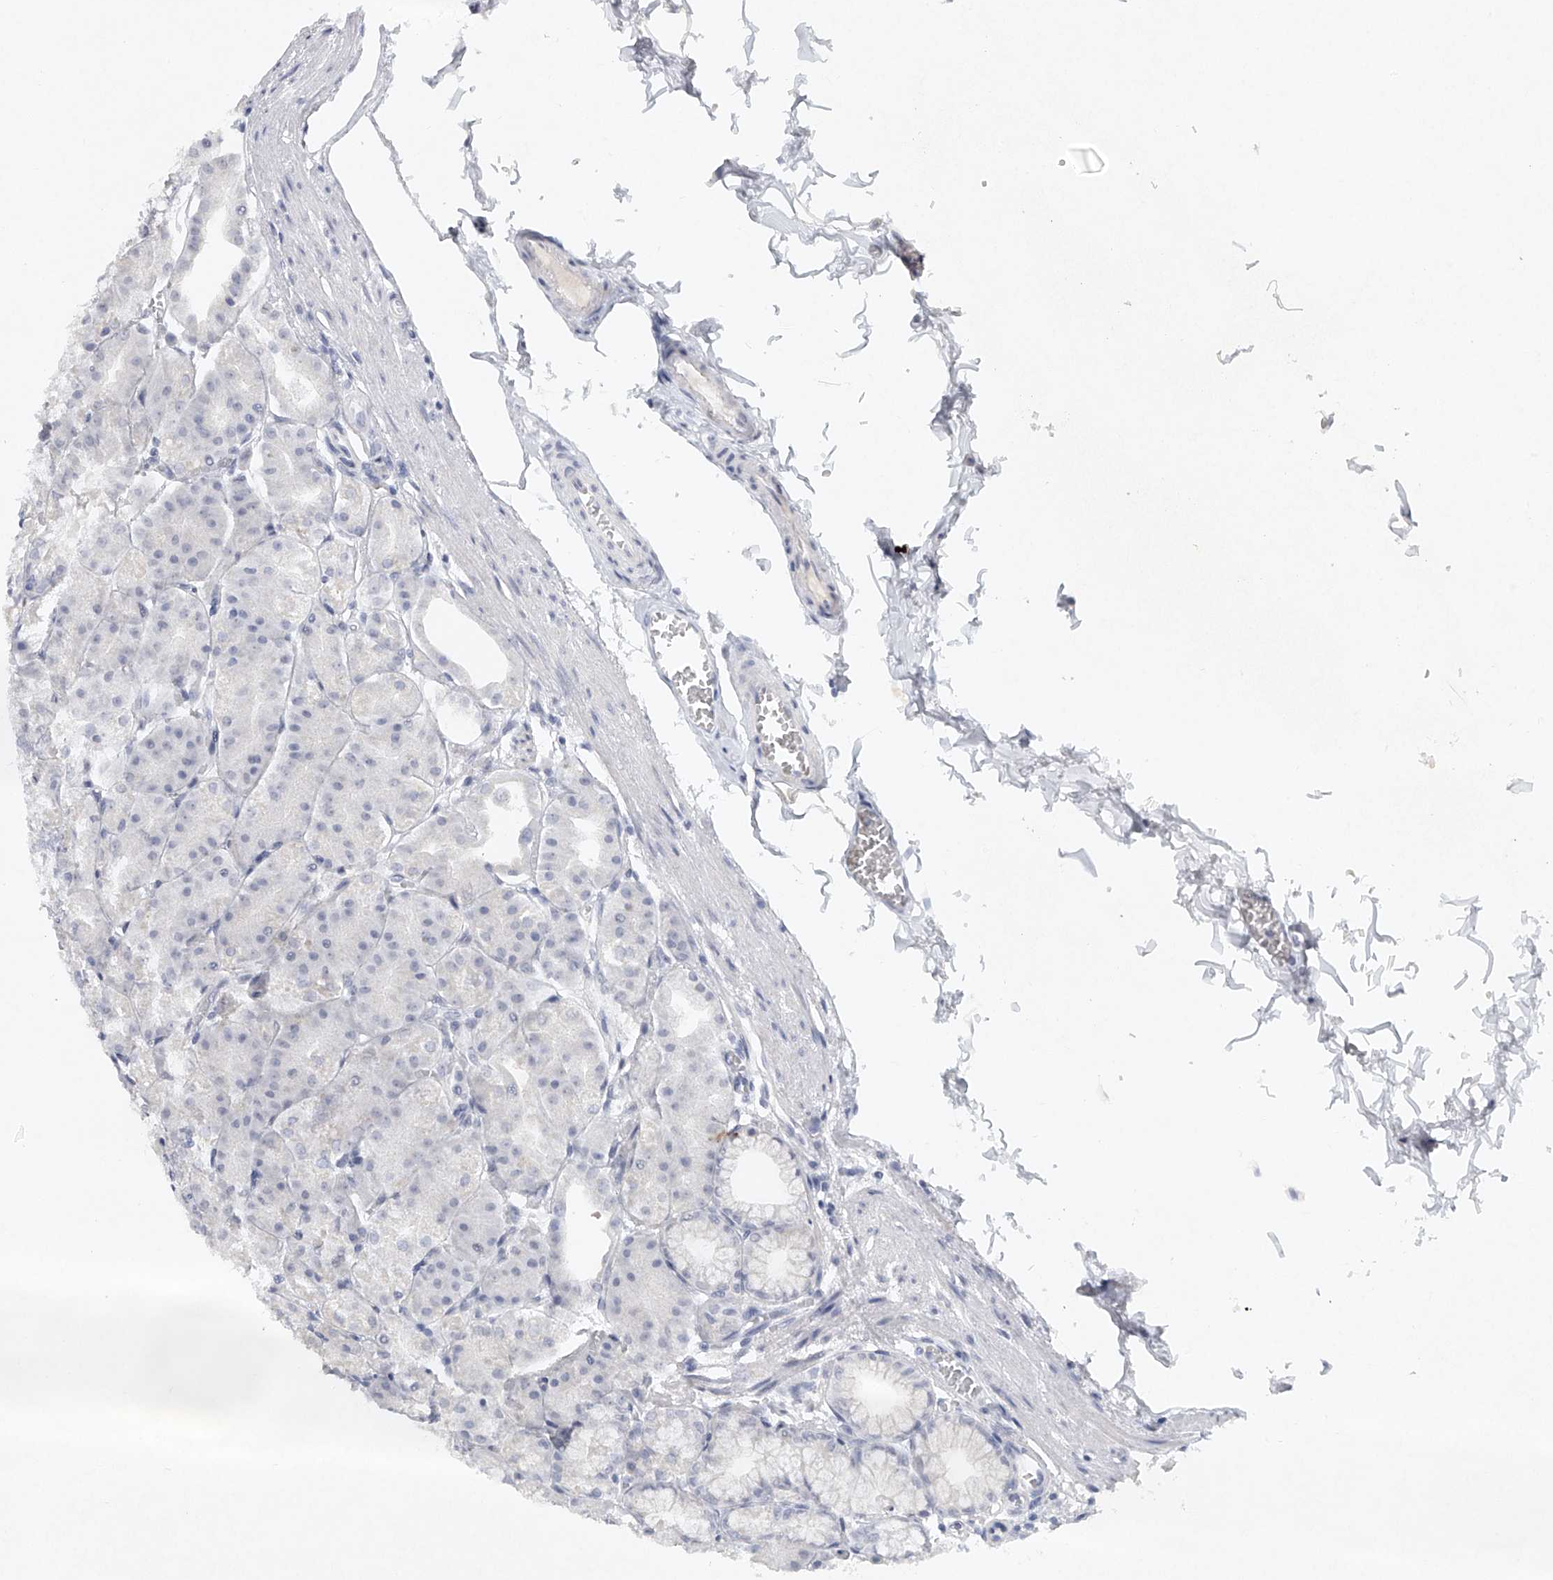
{"staining": {"intensity": "negative", "quantity": "none", "location": "none"}, "tissue": "stomach", "cell_type": "Glandular cells", "image_type": "normal", "snomed": [{"axis": "morphology", "description": "Normal tissue, NOS"}, {"axis": "topography", "description": "Stomach, lower"}], "caption": "IHC image of benign human stomach stained for a protein (brown), which displays no positivity in glandular cells. The staining is performed using DAB brown chromogen with nuclei counter-stained in using hematoxylin.", "gene": "FAT2", "patient": {"sex": "male", "age": 71}}